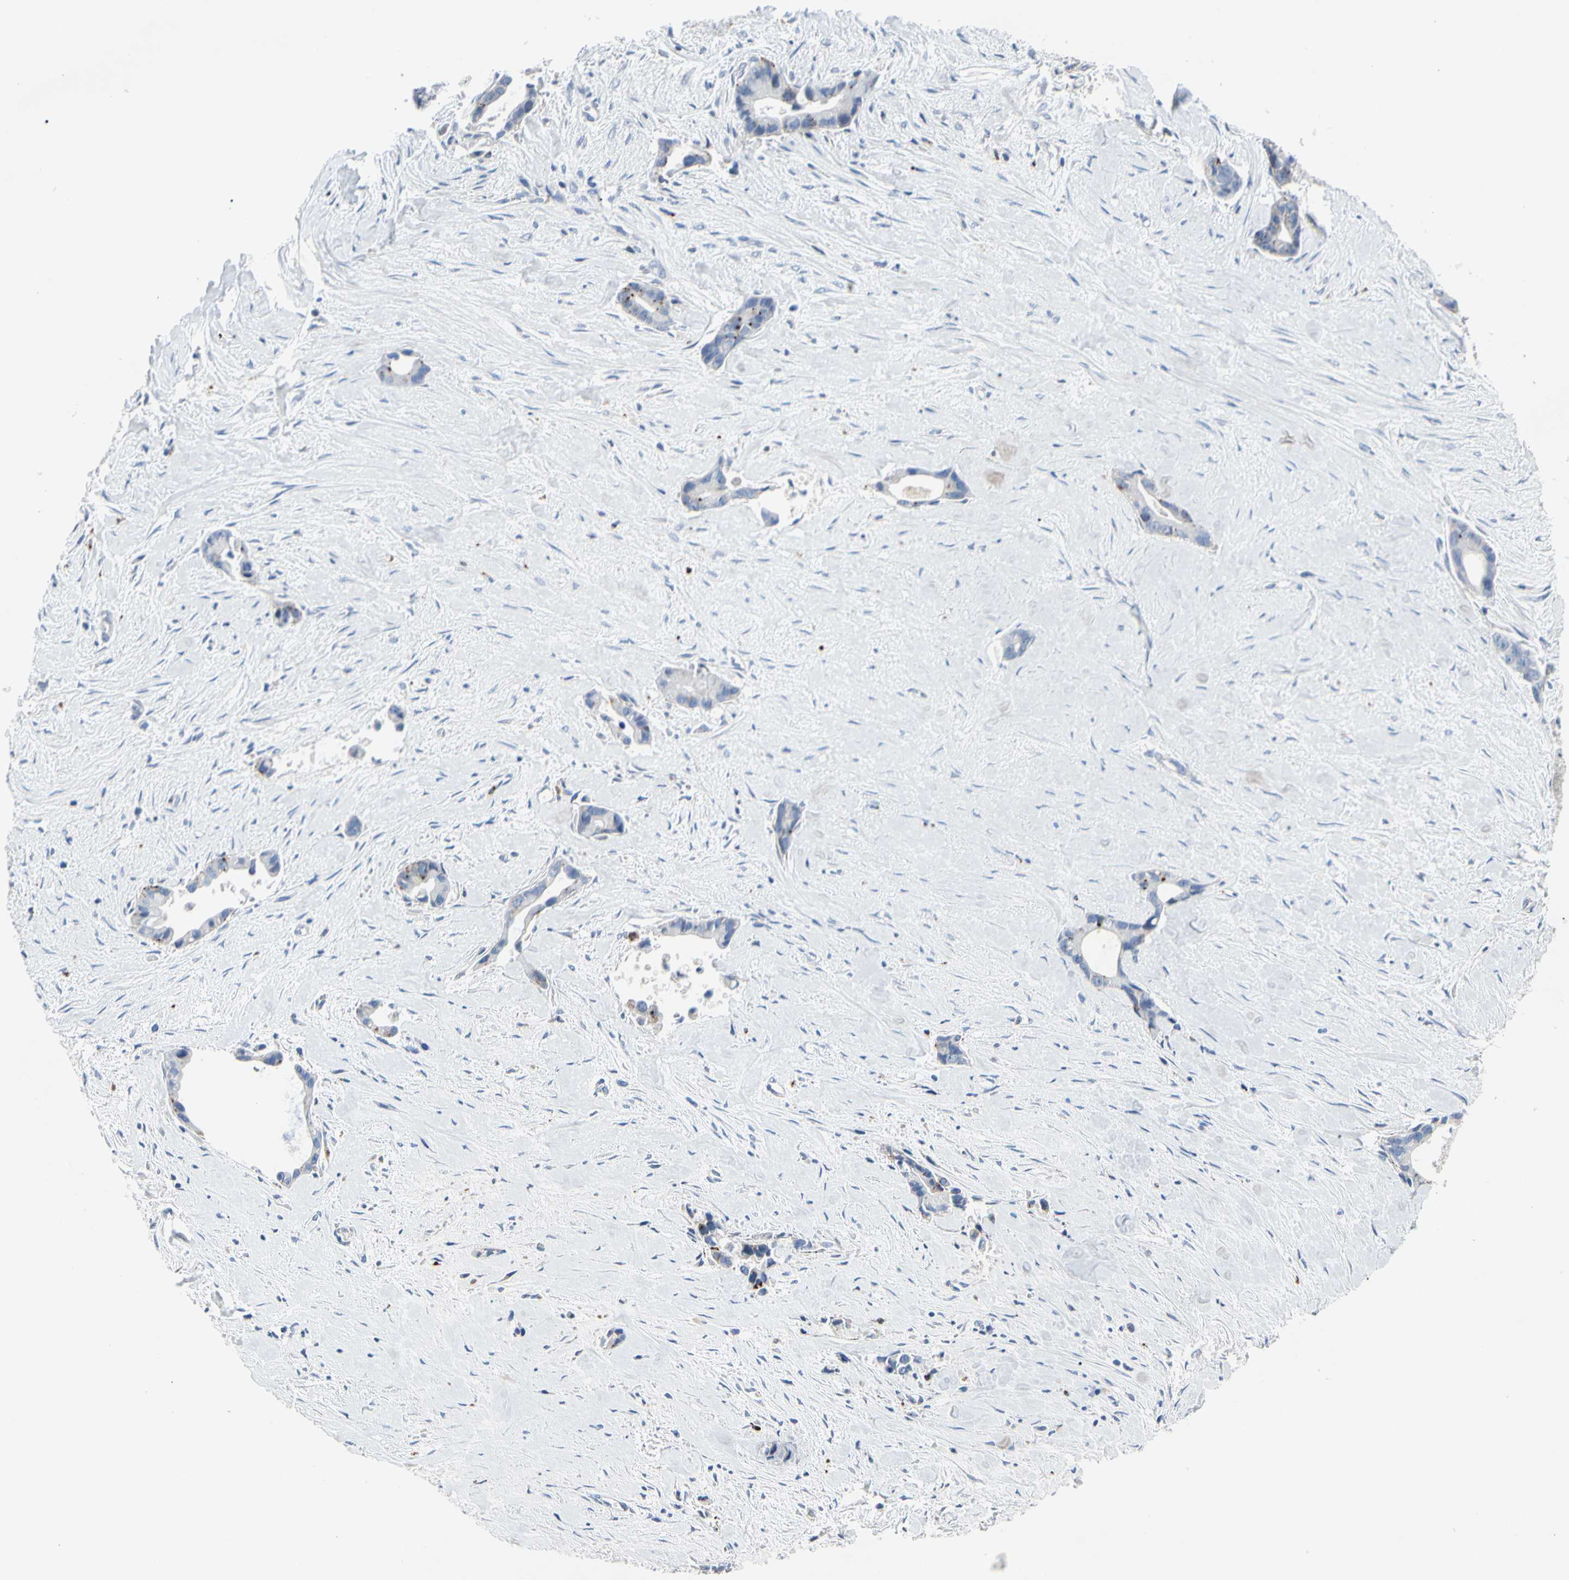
{"staining": {"intensity": "moderate", "quantity": "<25%", "location": "cytoplasmic/membranous"}, "tissue": "liver cancer", "cell_type": "Tumor cells", "image_type": "cancer", "snomed": [{"axis": "morphology", "description": "Cholangiocarcinoma"}, {"axis": "topography", "description": "Liver"}], "caption": "About <25% of tumor cells in human liver cancer reveal moderate cytoplasmic/membranous protein expression as visualized by brown immunohistochemical staining.", "gene": "RETSAT", "patient": {"sex": "female", "age": 55}}